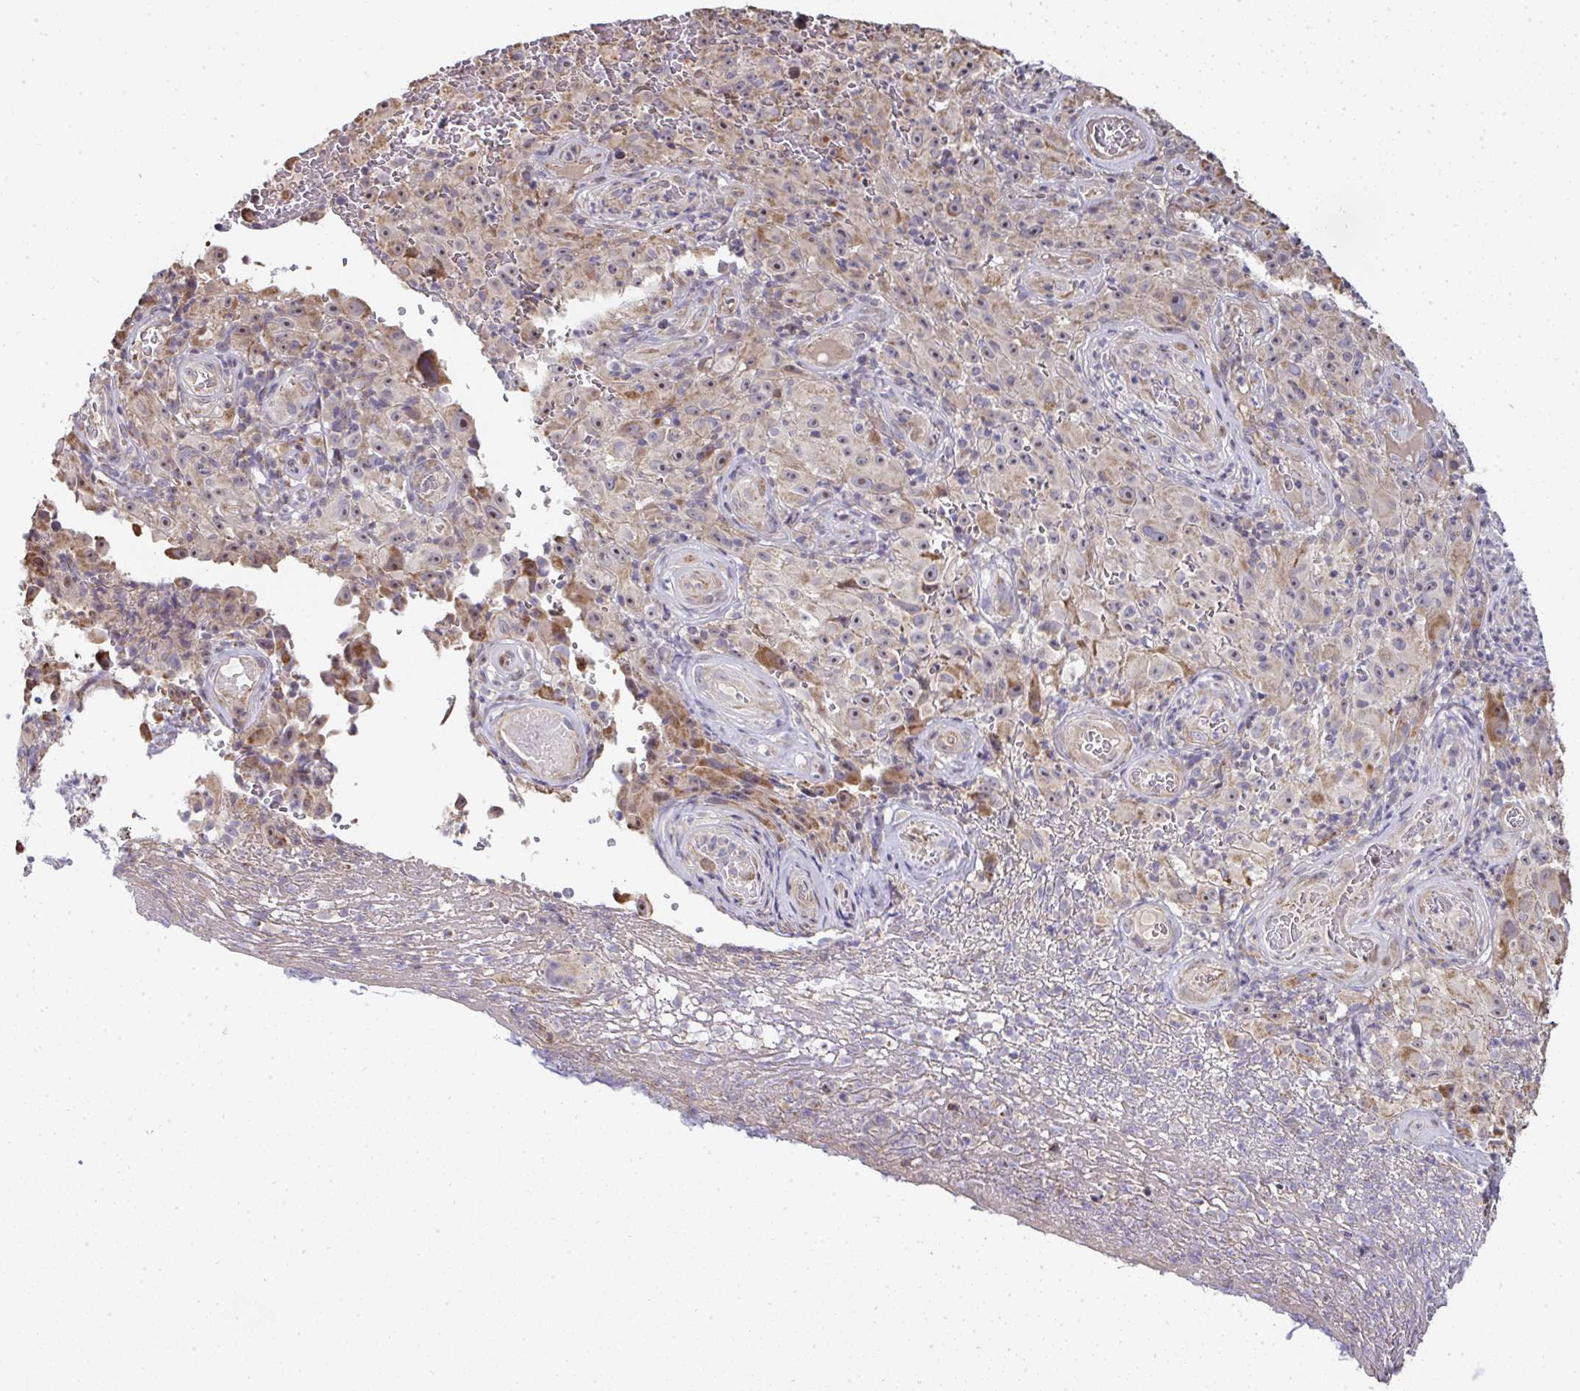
{"staining": {"intensity": "moderate", "quantity": "25%-75%", "location": "cytoplasmic/membranous"}, "tissue": "melanoma", "cell_type": "Tumor cells", "image_type": "cancer", "snomed": [{"axis": "morphology", "description": "Malignant melanoma, NOS"}, {"axis": "topography", "description": "Skin"}], "caption": "Melanoma tissue demonstrates moderate cytoplasmic/membranous expression in approximately 25%-75% of tumor cells Nuclei are stained in blue.", "gene": "AGTPBP1", "patient": {"sex": "female", "age": 82}}